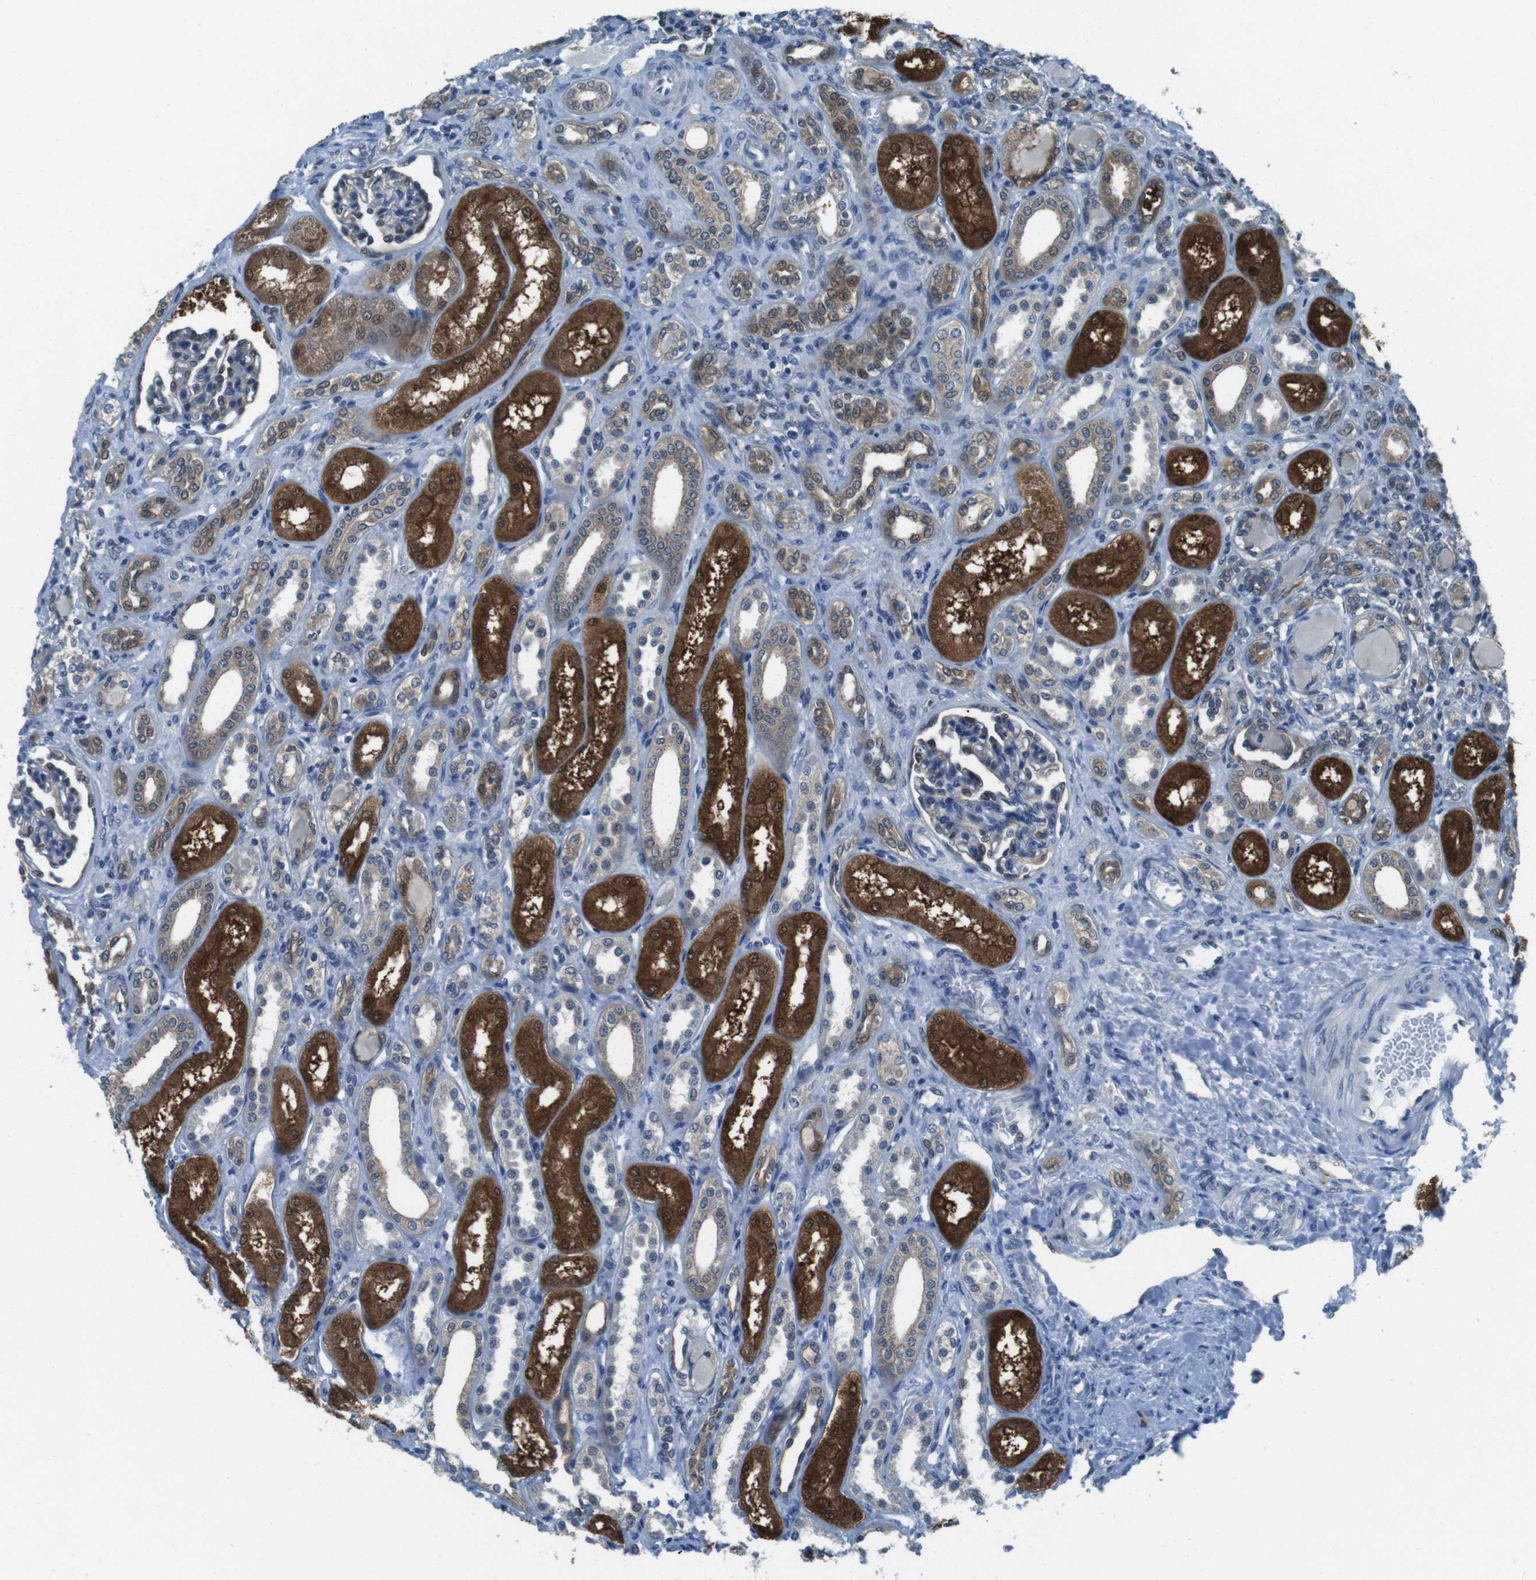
{"staining": {"intensity": "negative", "quantity": "none", "location": "none"}, "tissue": "kidney", "cell_type": "Cells in glomeruli", "image_type": "normal", "snomed": [{"axis": "morphology", "description": "Normal tissue, NOS"}, {"axis": "topography", "description": "Kidney"}], "caption": "Kidney was stained to show a protein in brown. There is no significant expression in cells in glomeruli. (DAB immunohistochemistry (IHC) with hematoxylin counter stain).", "gene": "LRP5", "patient": {"sex": "male", "age": 7}}